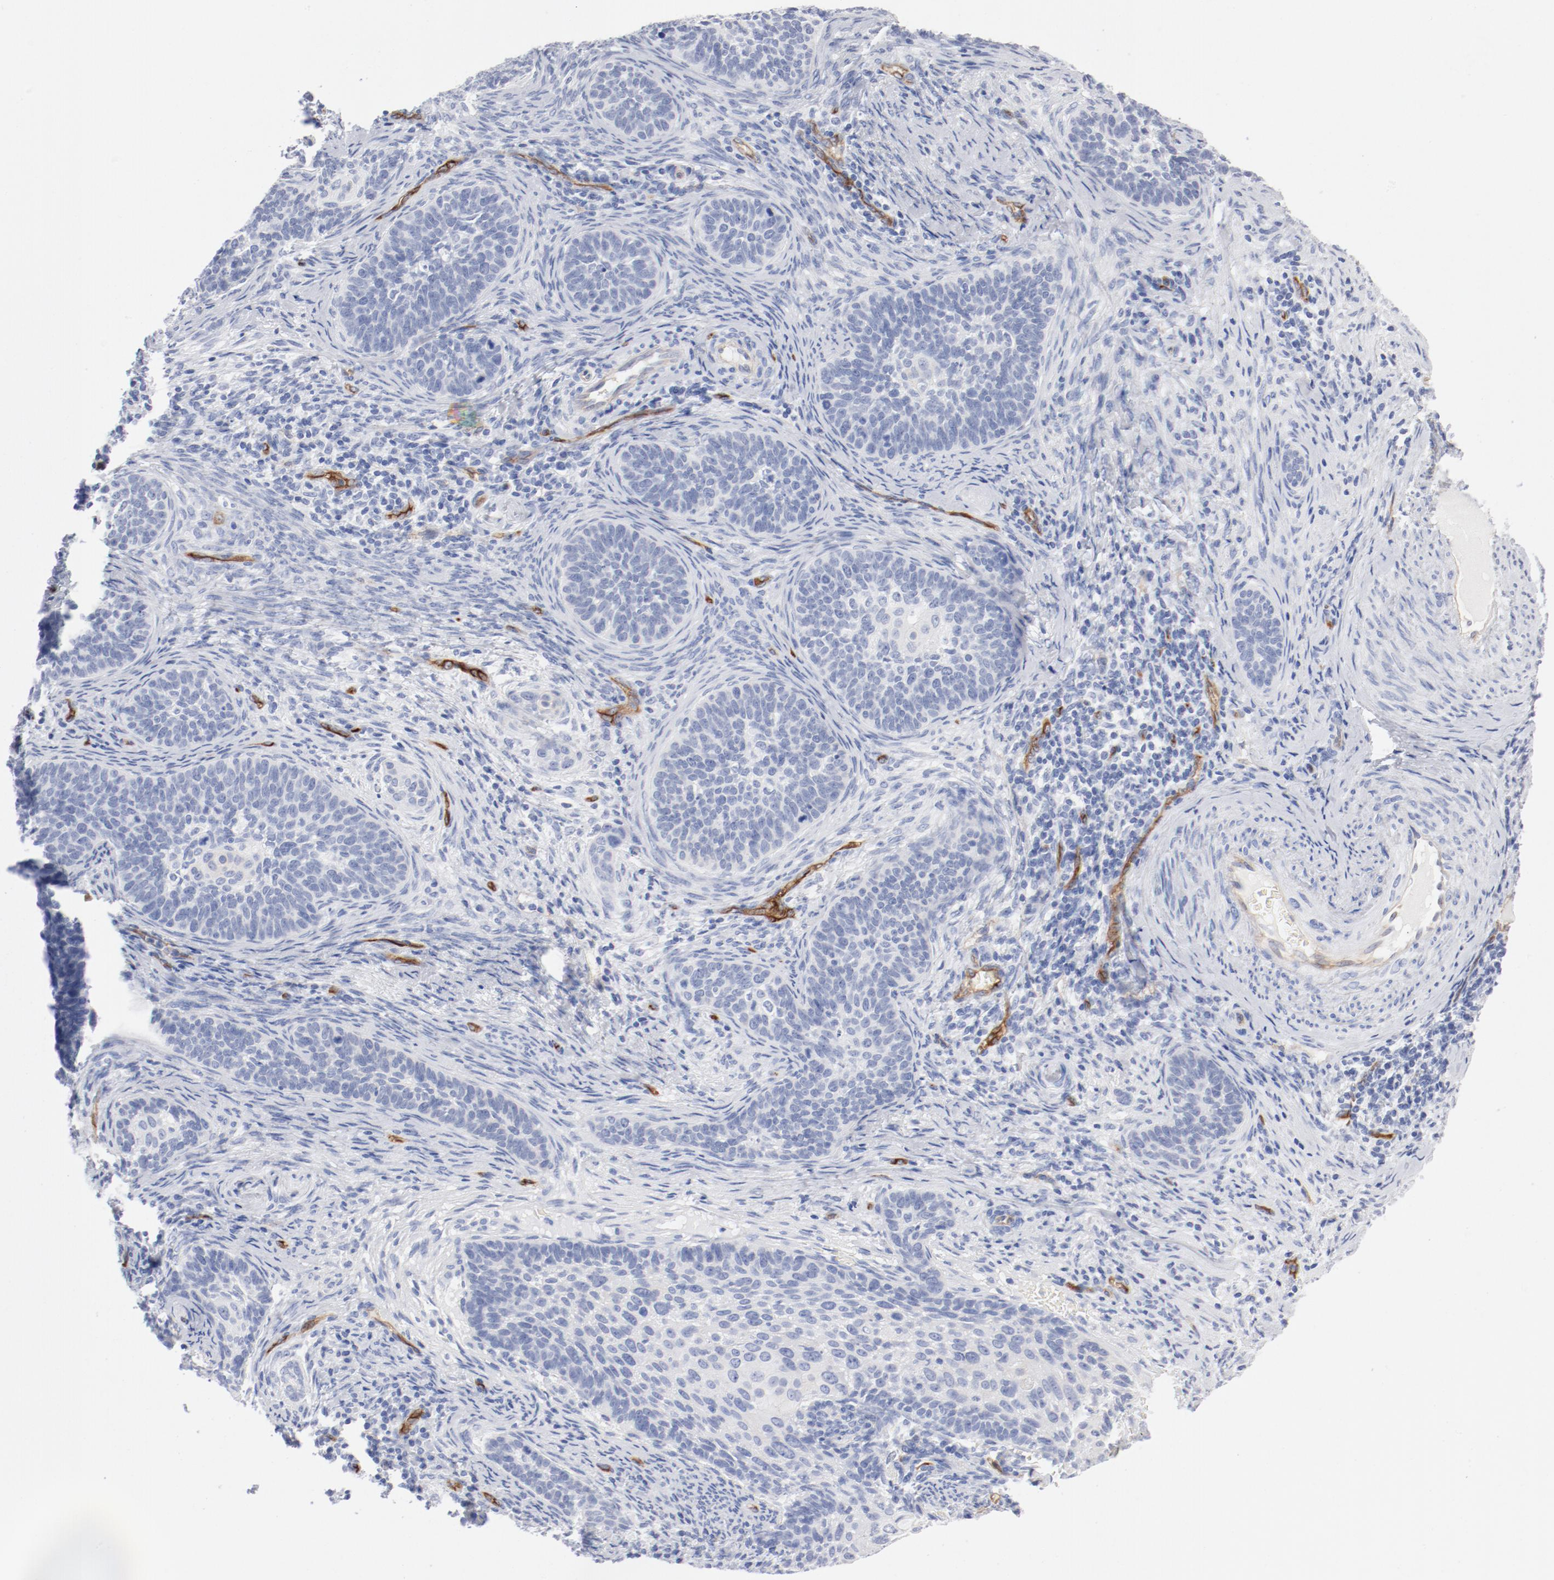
{"staining": {"intensity": "weak", "quantity": "<25%", "location": "cytoplasmic/membranous"}, "tissue": "cervical cancer", "cell_type": "Tumor cells", "image_type": "cancer", "snomed": [{"axis": "morphology", "description": "Squamous cell carcinoma, NOS"}, {"axis": "topography", "description": "Cervix"}], "caption": "A high-resolution photomicrograph shows IHC staining of cervical squamous cell carcinoma, which displays no significant staining in tumor cells.", "gene": "SHANK3", "patient": {"sex": "female", "age": 33}}